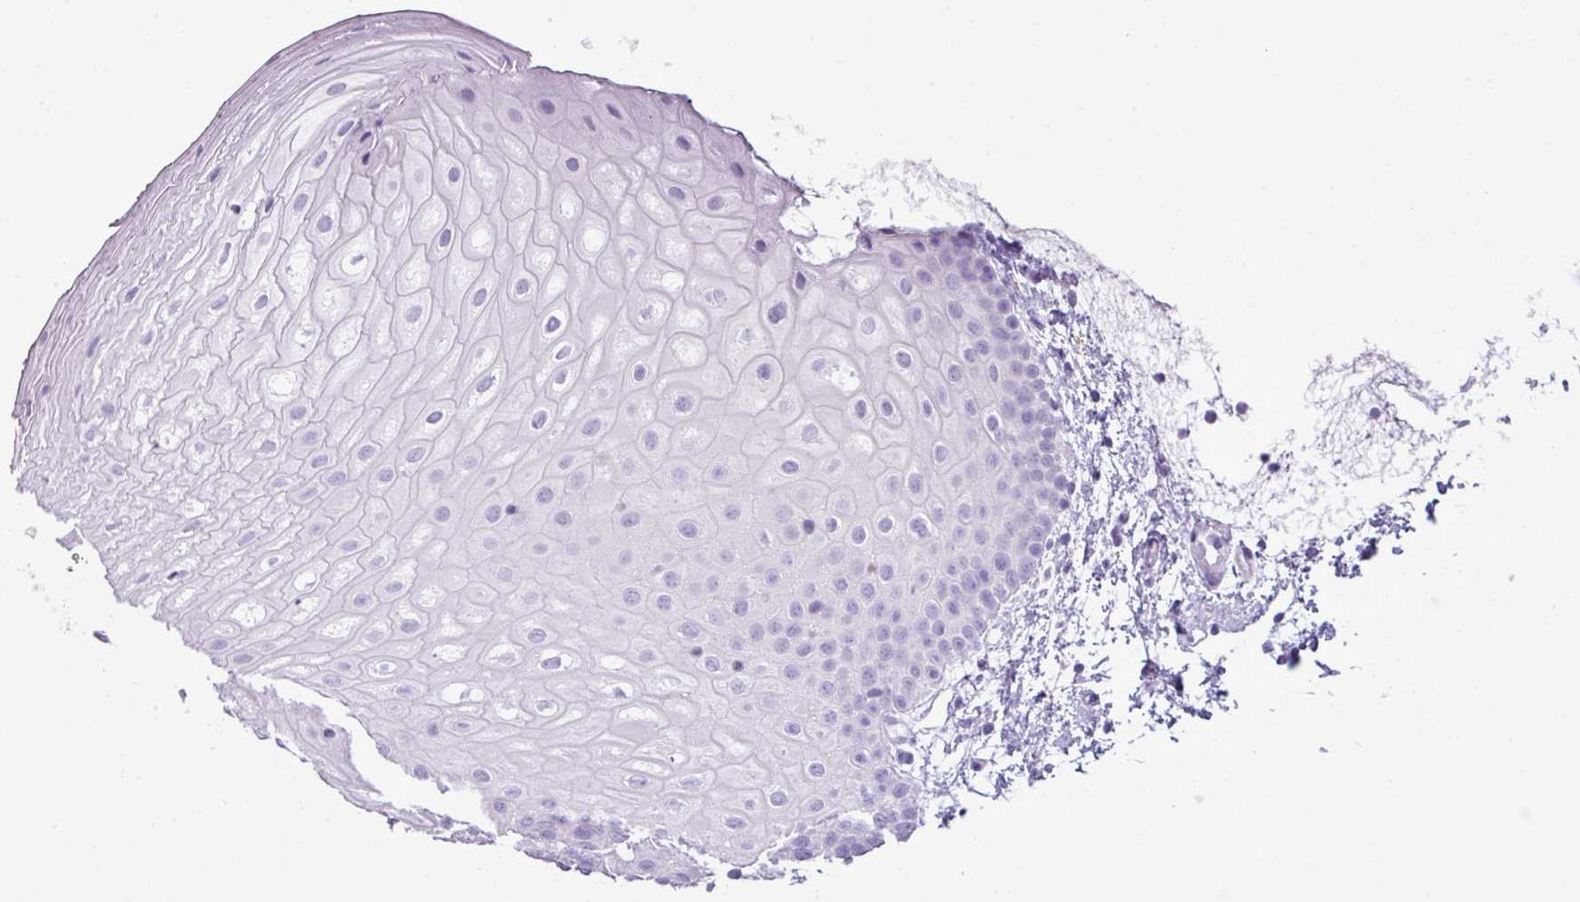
{"staining": {"intensity": "negative", "quantity": "none", "location": "none"}, "tissue": "oral mucosa", "cell_type": "Squamous epithelial cells", "image_type": "normal", "snomed": [{"axis": "morphology", "description": "Normal tissue, NOS"}, {"axis": "topography", "description": "Oral tissue"}], "caption": "Human oral mucosa stained for a protein using IHC shows no positivity in squamous epithelial cells.", "gene": "RBMXL2", "patient": {"sex": "female", "age": 67}}